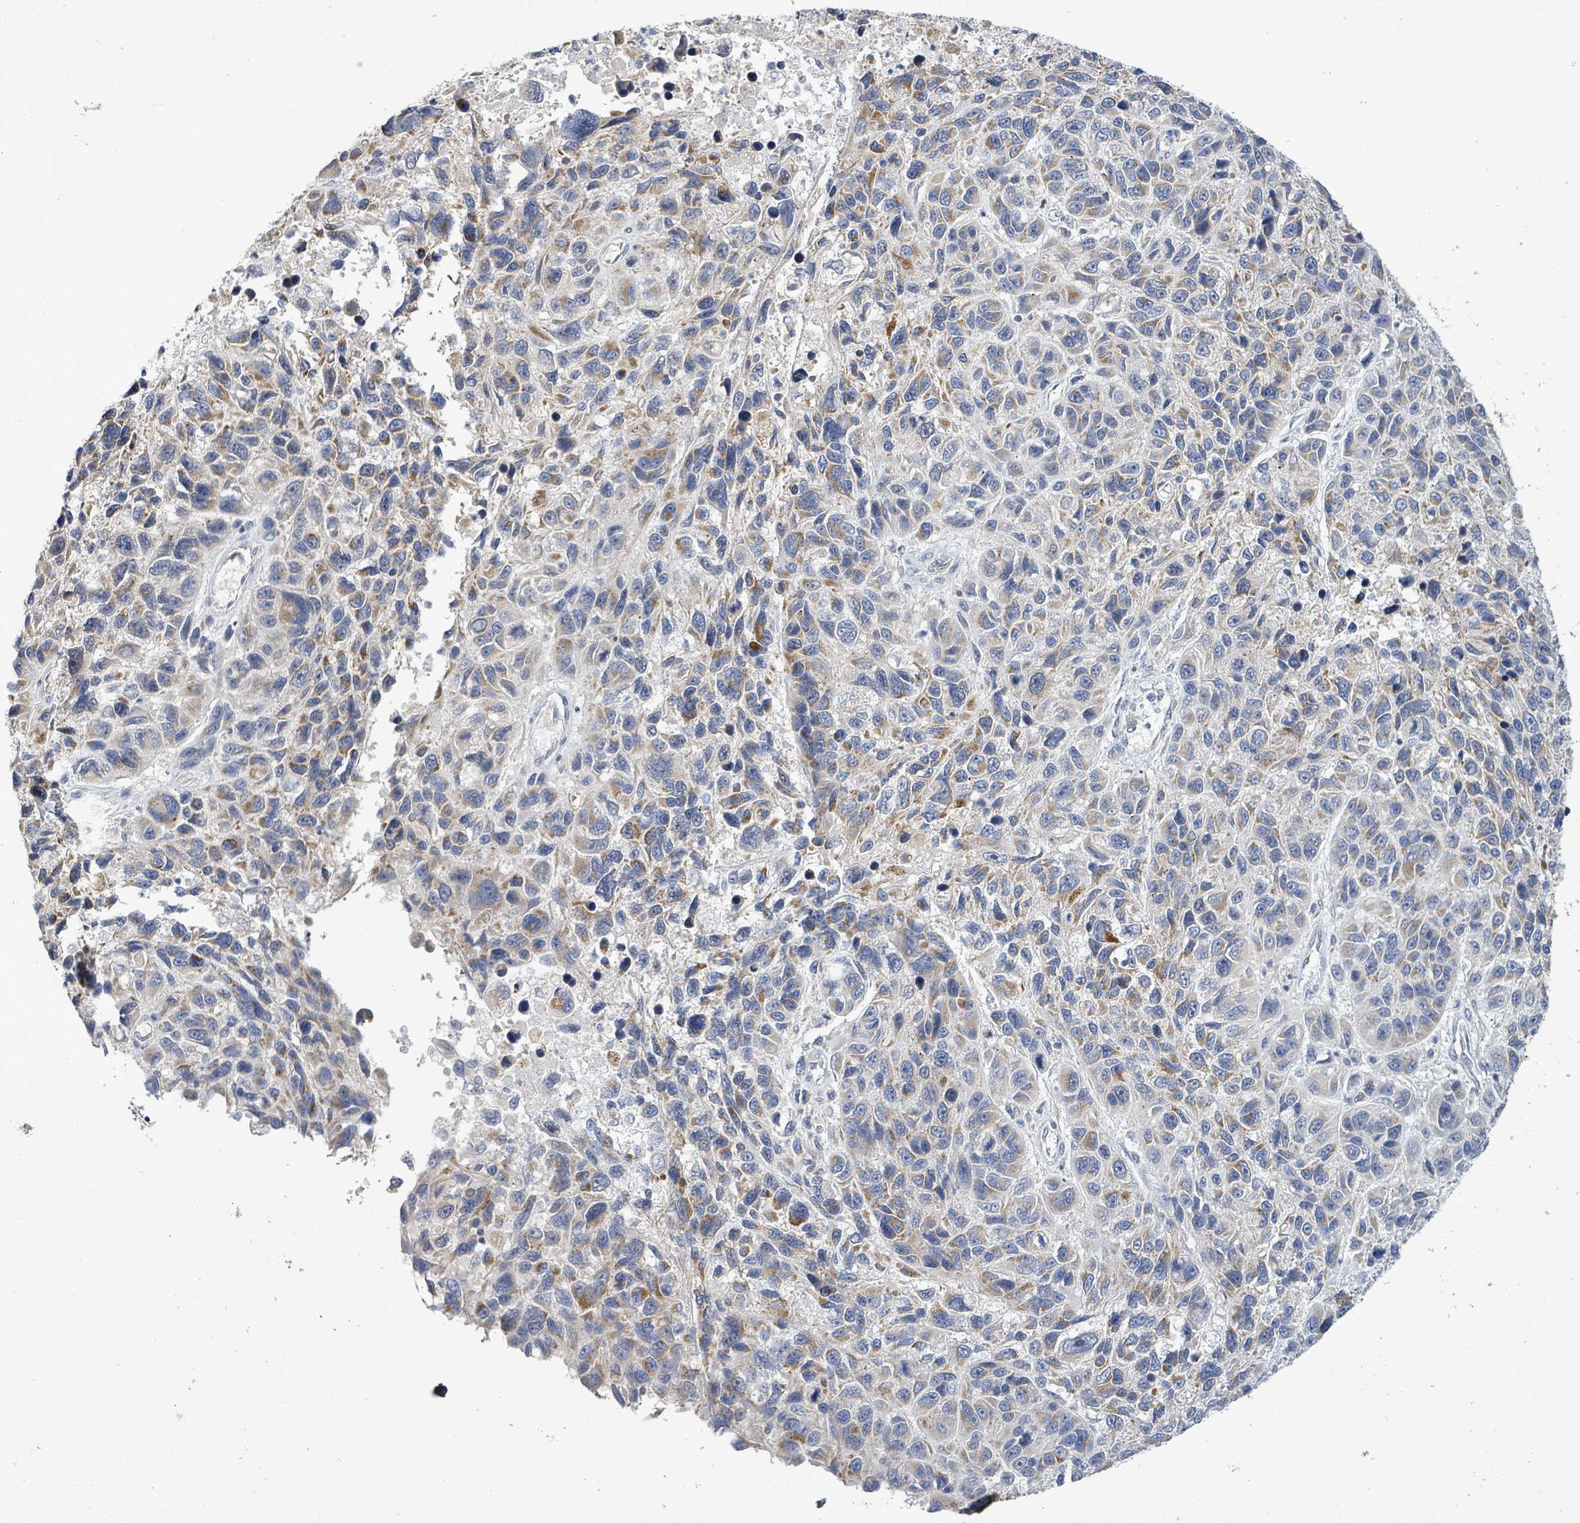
{"staining": {"intensity": "moderate", "quantity": ">75%", "location": "cytoplasmic/membranous"}, "tissue": "melanoma", "cell_type": "Tumor cells", "image_type": "cancer", "snomed": [{"axis": "morphology", "description": "Malignant melanoma, NOS"}, {"axis": "topography", "description": "Skin"}], "caption": "Malignant melanoma stained with DAB (3,3'-diaminobenzidine) immunohistochemistry (IHC) reveals medium levels of moderate cytoplasmic/membranous positivity in about >75% of tumor cells. (IHC, brightfield microscopy, high magnification).", "gene": "ZFPM1", "patient": {"sex": "male", "age": 53}}